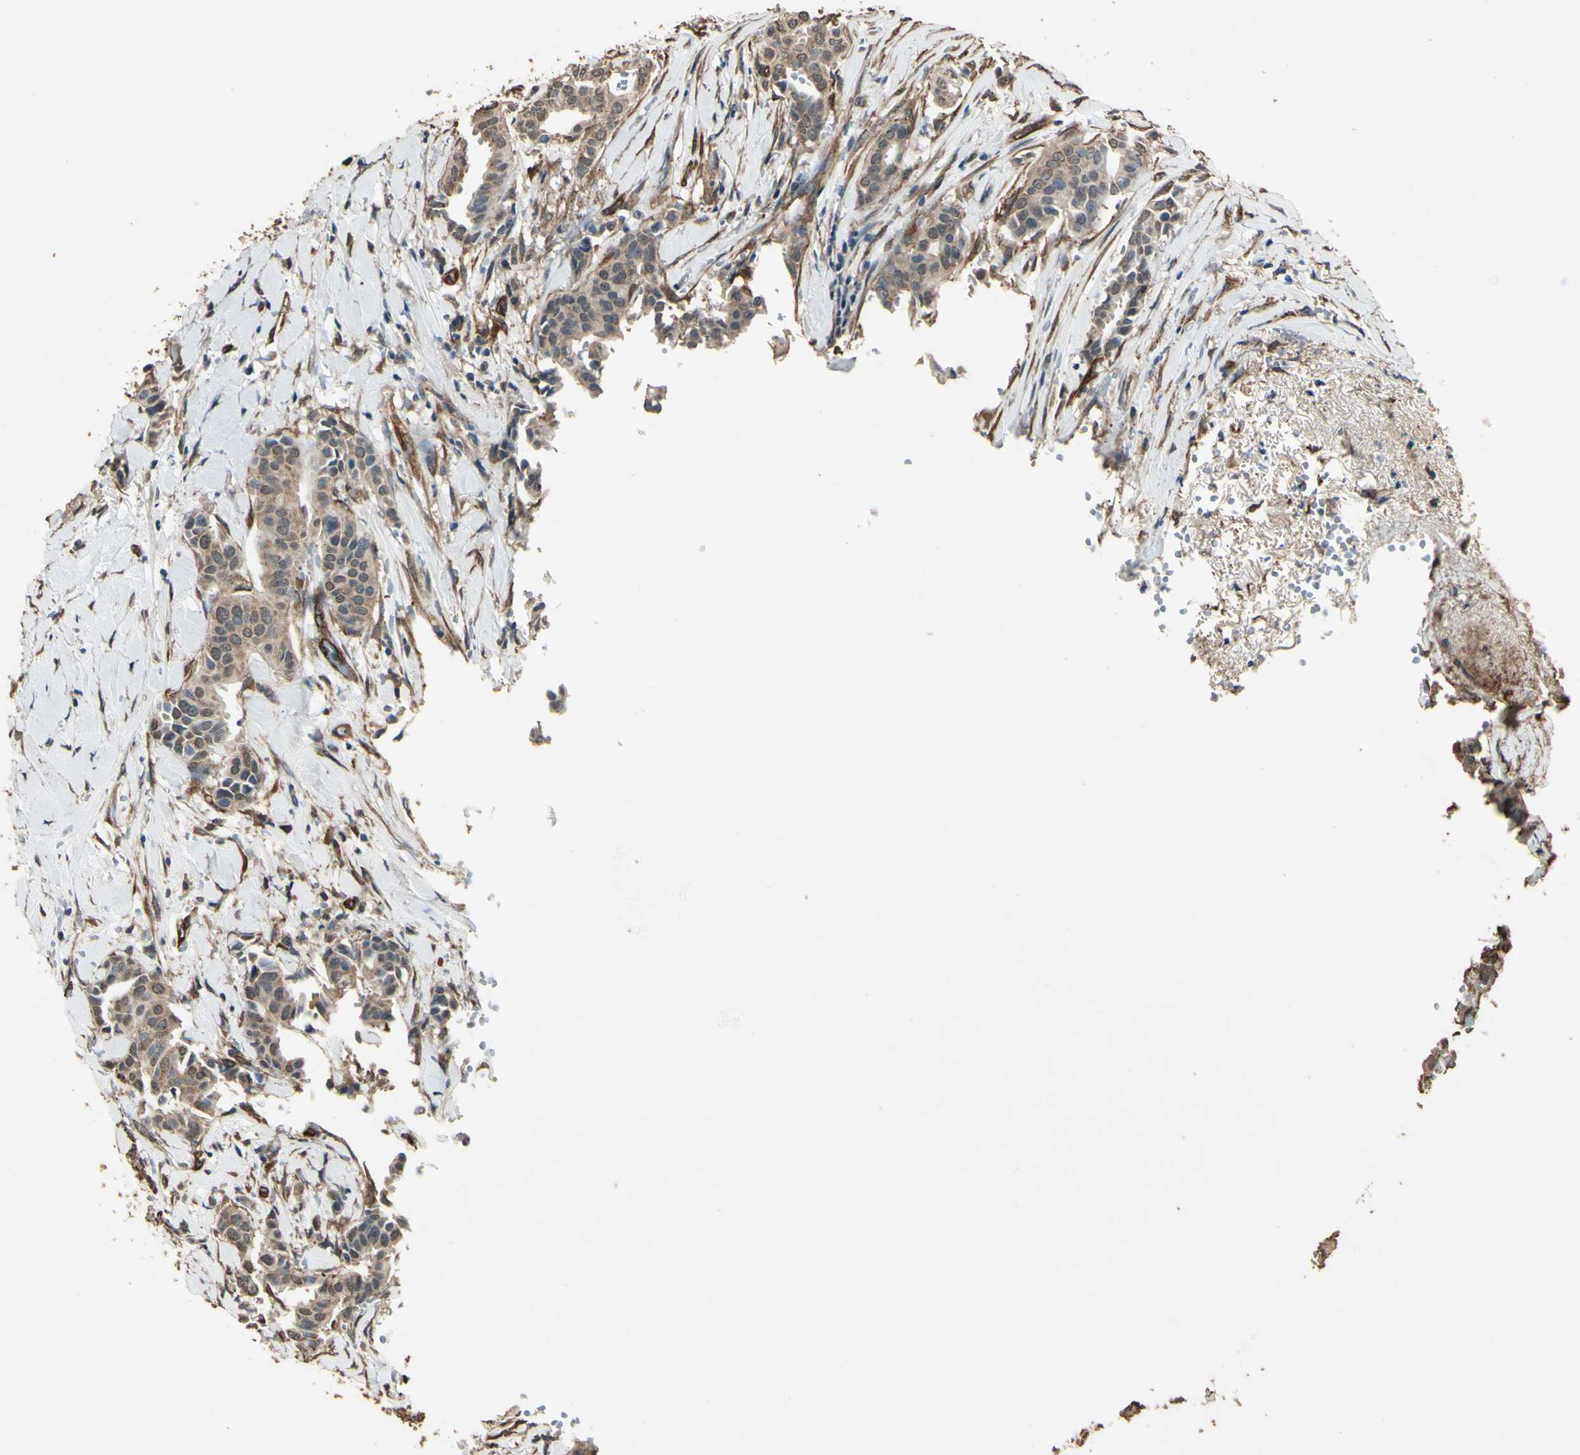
{"staining": {"intensity": "moderate", "quantity": ">75%", "location": "cytoplasmic/membranous"}, "tissue": "head and neck cancer", "cell_type": "Tumor cells", "image_type": "cancer", "snomed": [{"axis": "morphology", "description": "Adenocarcinoma, NOS"}, {"axis": "topography", "description": "Salivary gland"}, {"axis": "topography", "description": "Head-Neck"}], "caption": "Human head and neck adenocarcinoma stained with a protein marker demonstrates moderate staining in tumor cells.", "gene": "TSPO", "patient": {"sex": "female", "age": 59}}